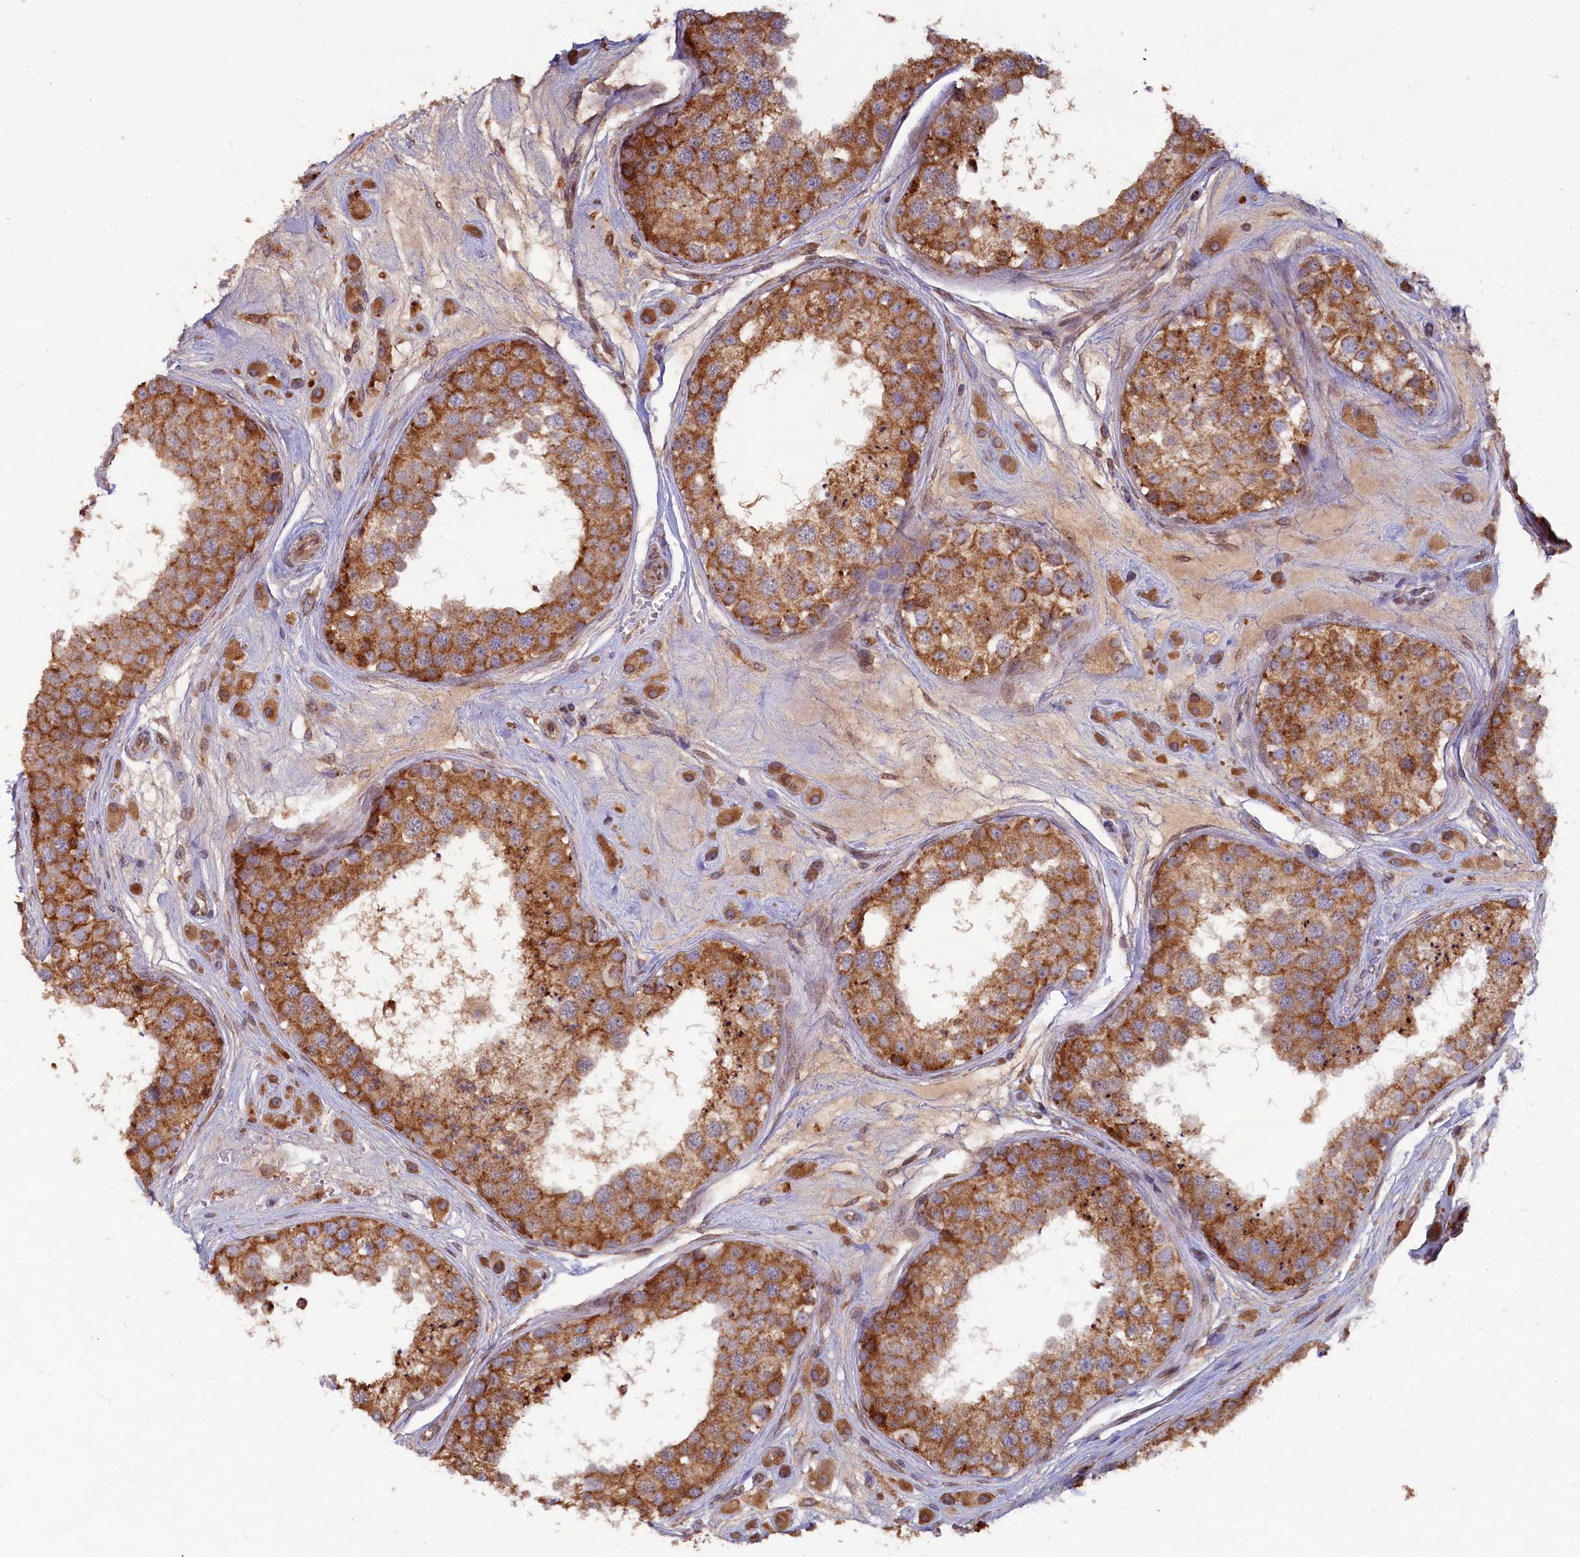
{"staining": {"intensity": "strong", "quantity": ">75%", "location": "cytoplasmic/membranous"}, "tissue": "testis", "cell_type": "Cells in seminiferous ducts", "image_type": "normal", "snomed": [{"axis": "morphology", "description": "Normal tissue, NOS"}, {"axis": "topography", "description": "Testis"}], "caption": "Immunohistochemistry of normal testis demonstrates high levels of strong cytoplasmic/membranous expression in about >75% of cells in seminiferous ducts.", "gene": "TBC1D19", "patient": {"sex": "male", "age": 25}}